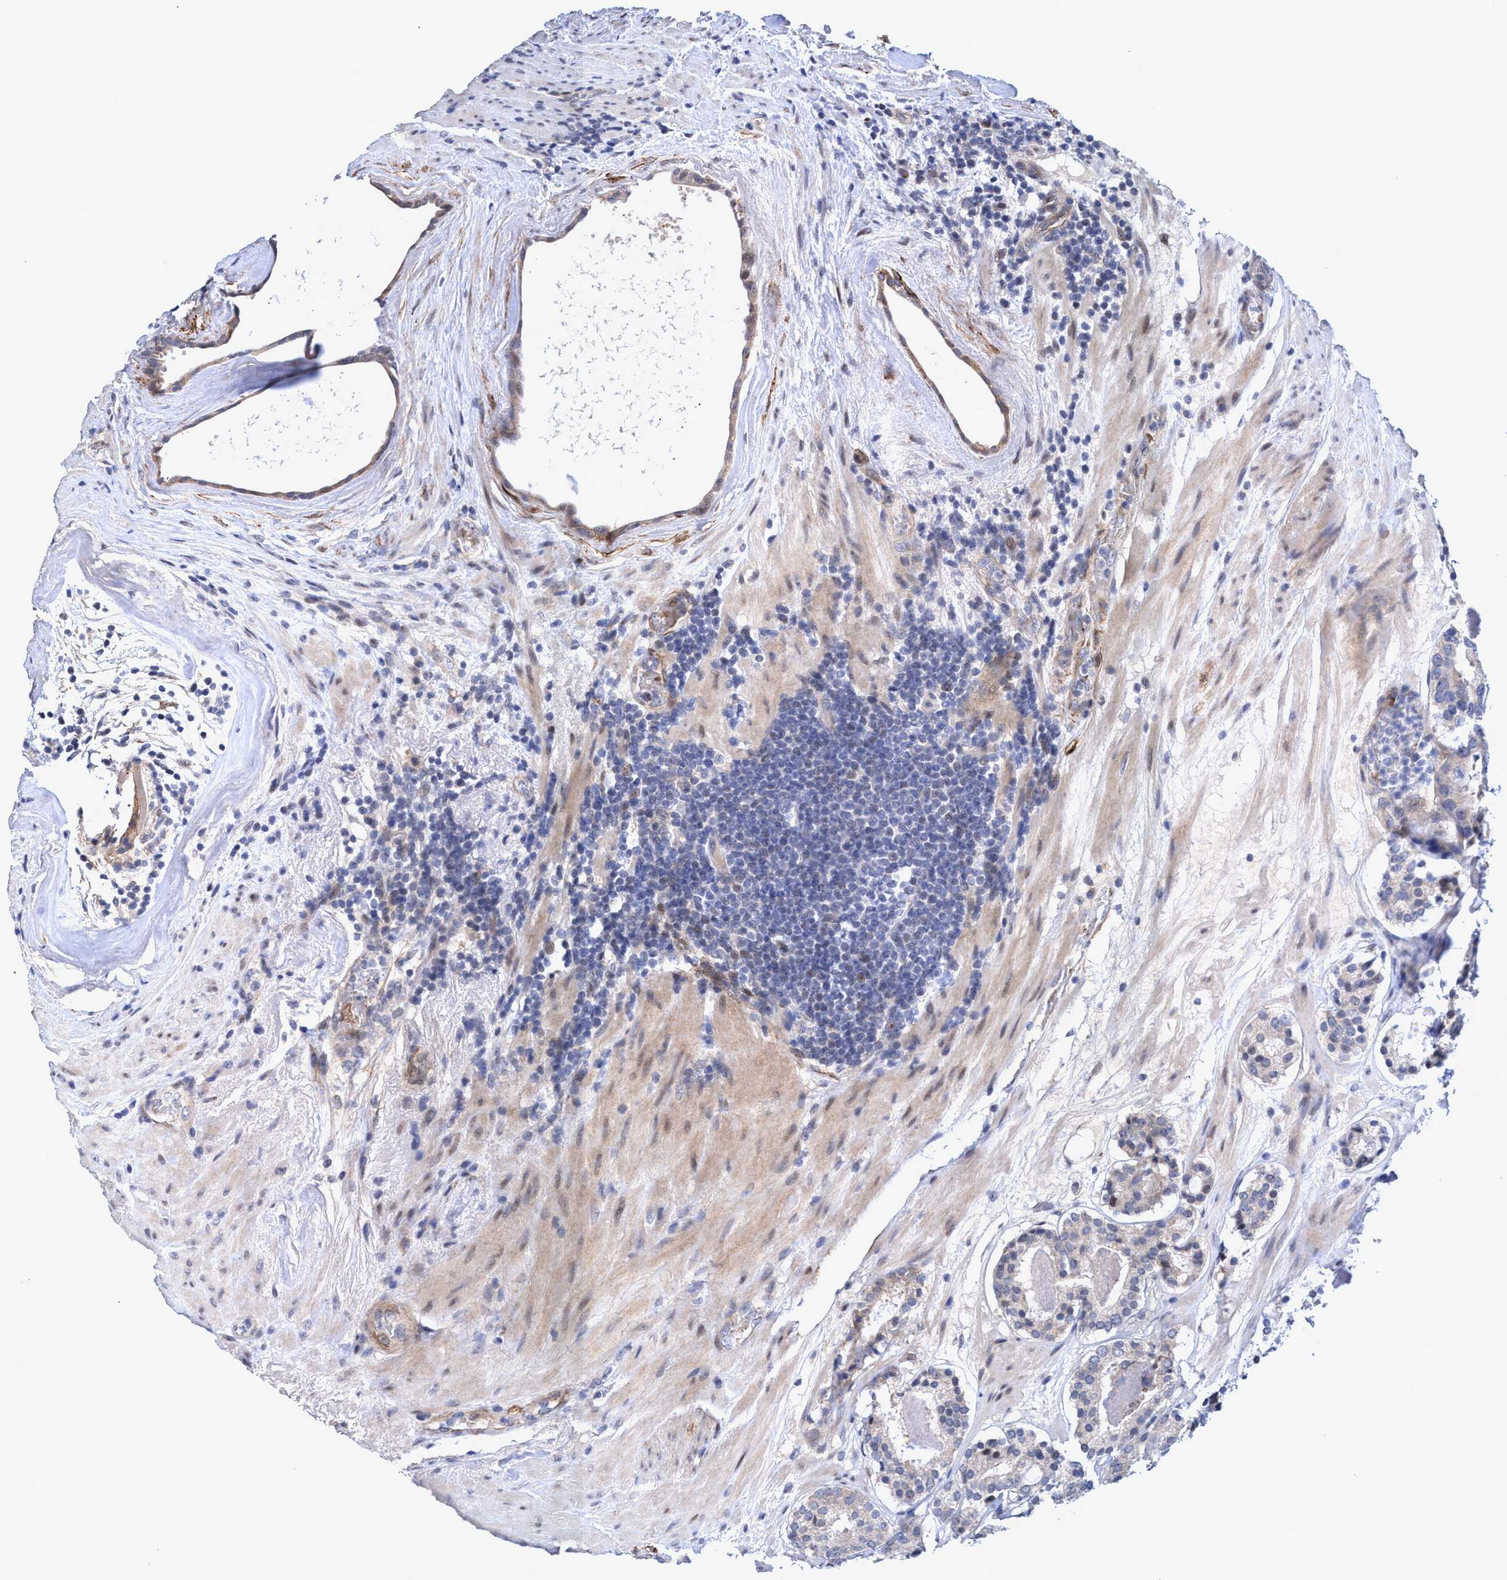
{"staining": {"intensity": "negative", "quantity": "none", "location": "none"}, "tissue": "prostate cancer", "cell_type": "Tumor cells", "image_type": "cancer", "snomed": [{"axis": "morphology", "description": "Adenocarcinoma, Low grade"}, {"axis": "topography", "description": "Prostate"}], "caption": "Immunohistochemistry (IHC) histopathology image of prostate cancer stained for a protein (brown), which demonstrates no expression in tumor cells.", "gene": "ZNF750", "patient": {"sex": "male", "age": 69}}